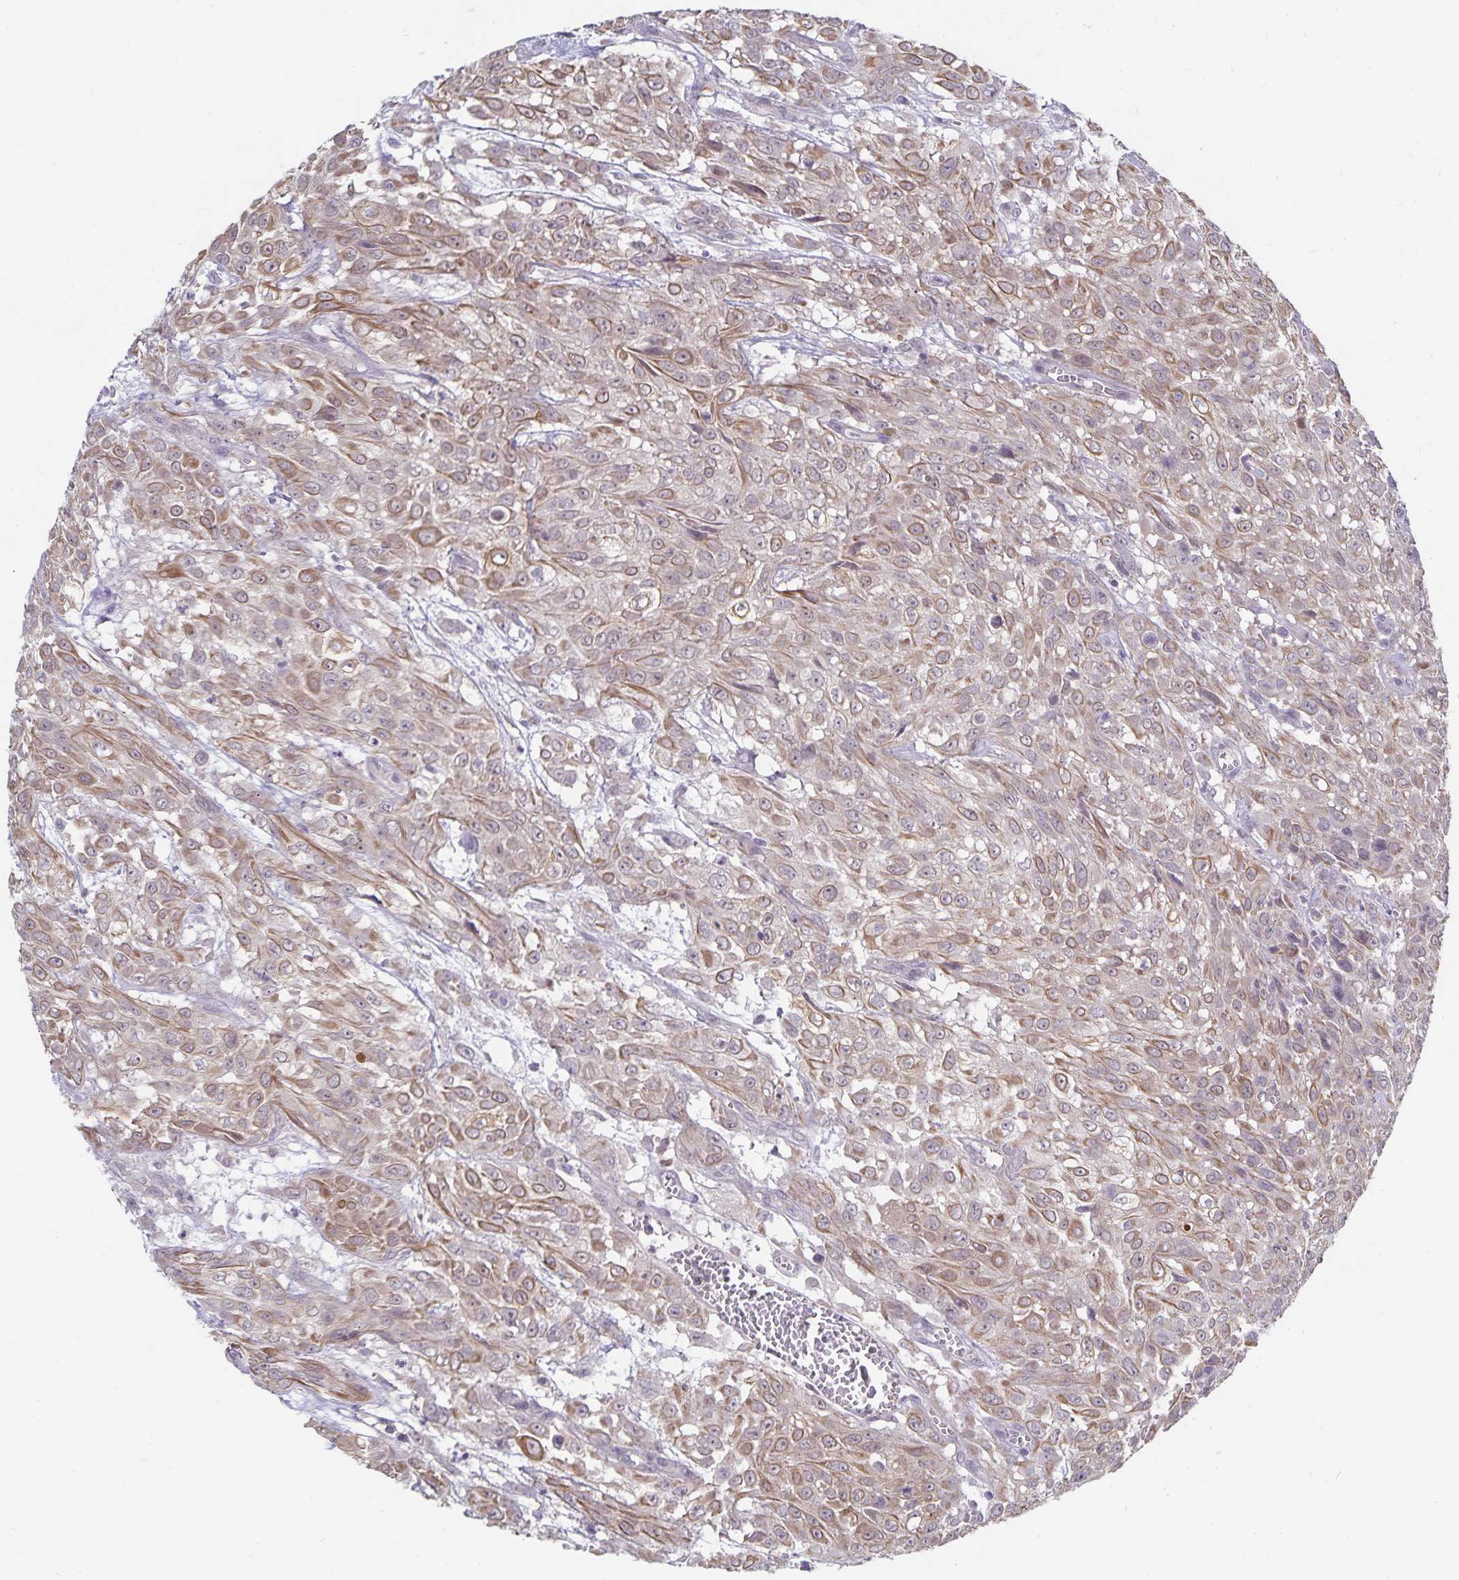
{"staining": {"intensity": "moderate", "quantity": ">75%", "location": "cytoplasmic/membranous"}, "tissue": "urothelial cancer", "cell_type": "Tumor cells", "image_type": "cancer", "snomed": [{"axis": "morphology", "description": "Urothelial carcinoma, High grade"}, {"axis": "topography", "description": "Urinary bladder"}], "caption": "Protein expression analysis of urothelial cancer exhibits moderate cytoplasmic/membranous expression in about >75% of tumor cells.", "gene": "CDKN2B", "patient": {"sex": "male", "age": 57}}